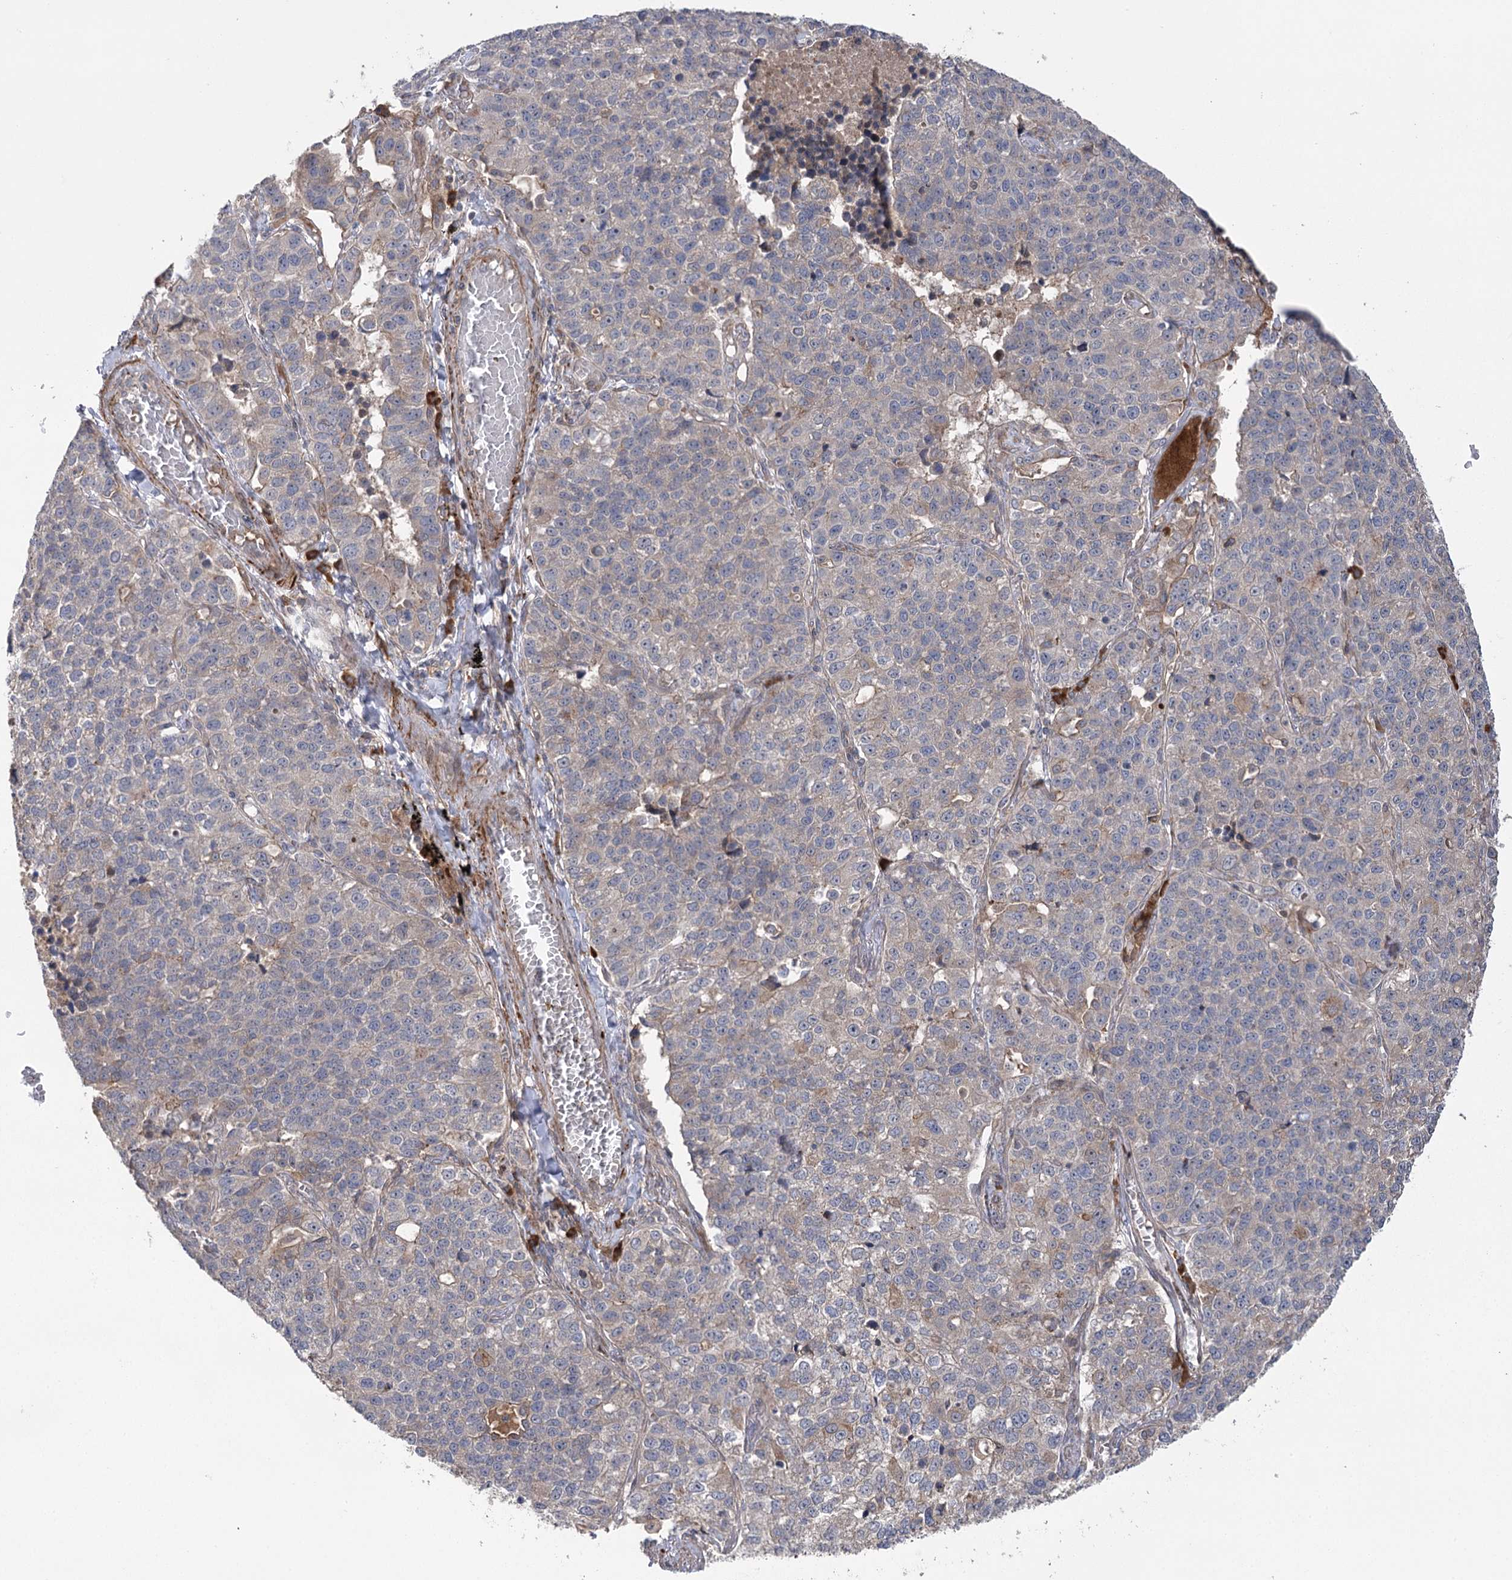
{"staining": {"intensity": "negative", "quantity": "none", "location": "none"}, "tissue": "lung cancer", "cell_type": "Tumor cells", "image_type": "cancer", "snomed": [{"axis": "morphology", "description": "Adenocarcinoma, NOS"}, {"axis": "topography", "description": "Lung"}], "caption": "Immunohistochemical staining of human lung cancer displays no significant expression in tumor cells. The staining is performed using DAB brown chromogen with nuclei counter-stained in using hematoxylin.", "gene": "KCNN2", "patient": {"sex": "male", "age": 49}}